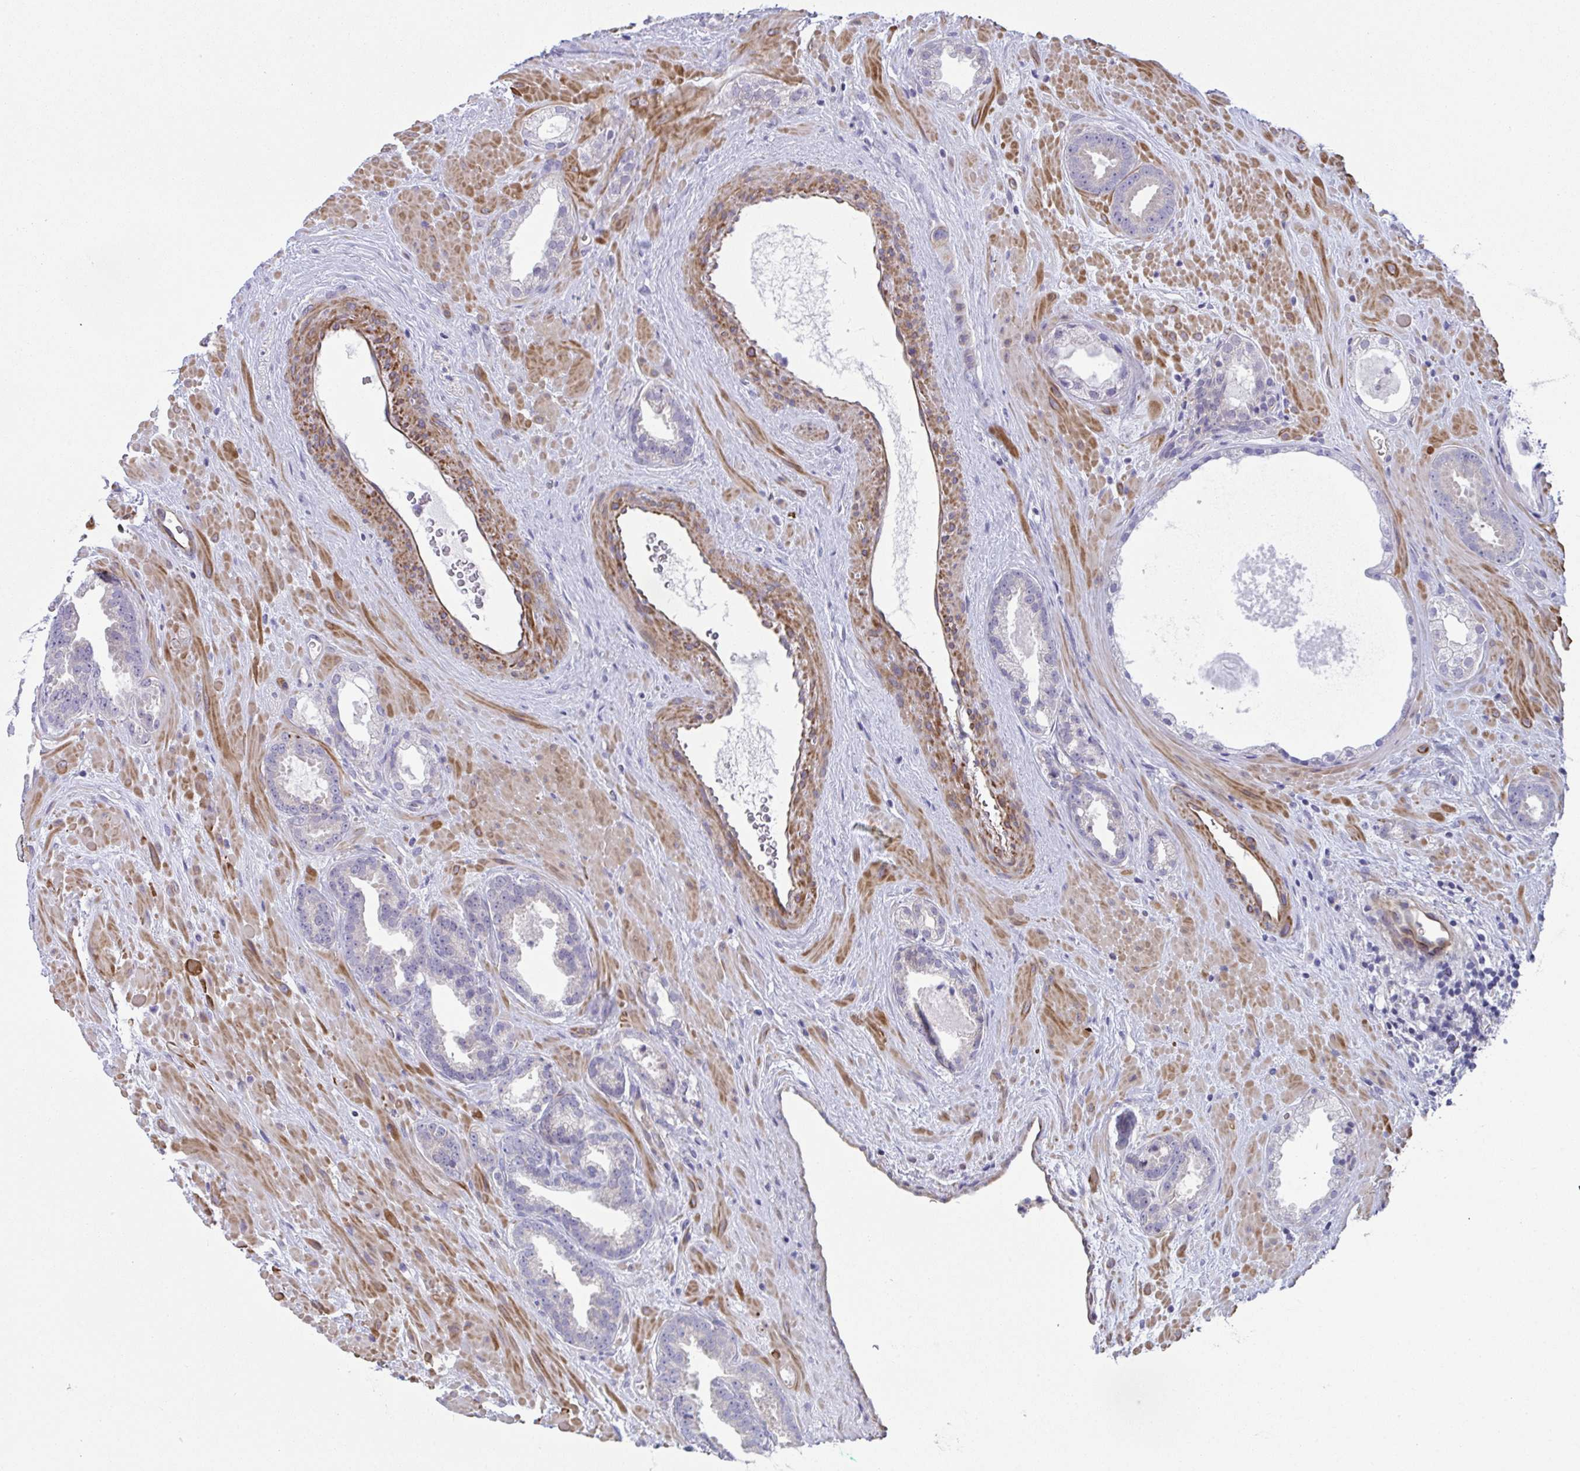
{"staining": {"intensity": "negative", "quantity": "none", "location": "none"}, "tissue": "prostate cancer", "cell_type": "Tumor cells", "image_type": "cancer", "snomed": [{"axis": "morphology", "description": "Adenocarcinoma, Low grade"}, {"axis": "topography", "description": "Prostate"}], "caption": "Tumor cells show no significant positivity in adenocarcinoma (low-grade) (prostate). (Immunohistochemistry, brightfield microscopy, high magnification).", "gene": "MYL12A", "patient": {"sex": "male", "age": 62}}